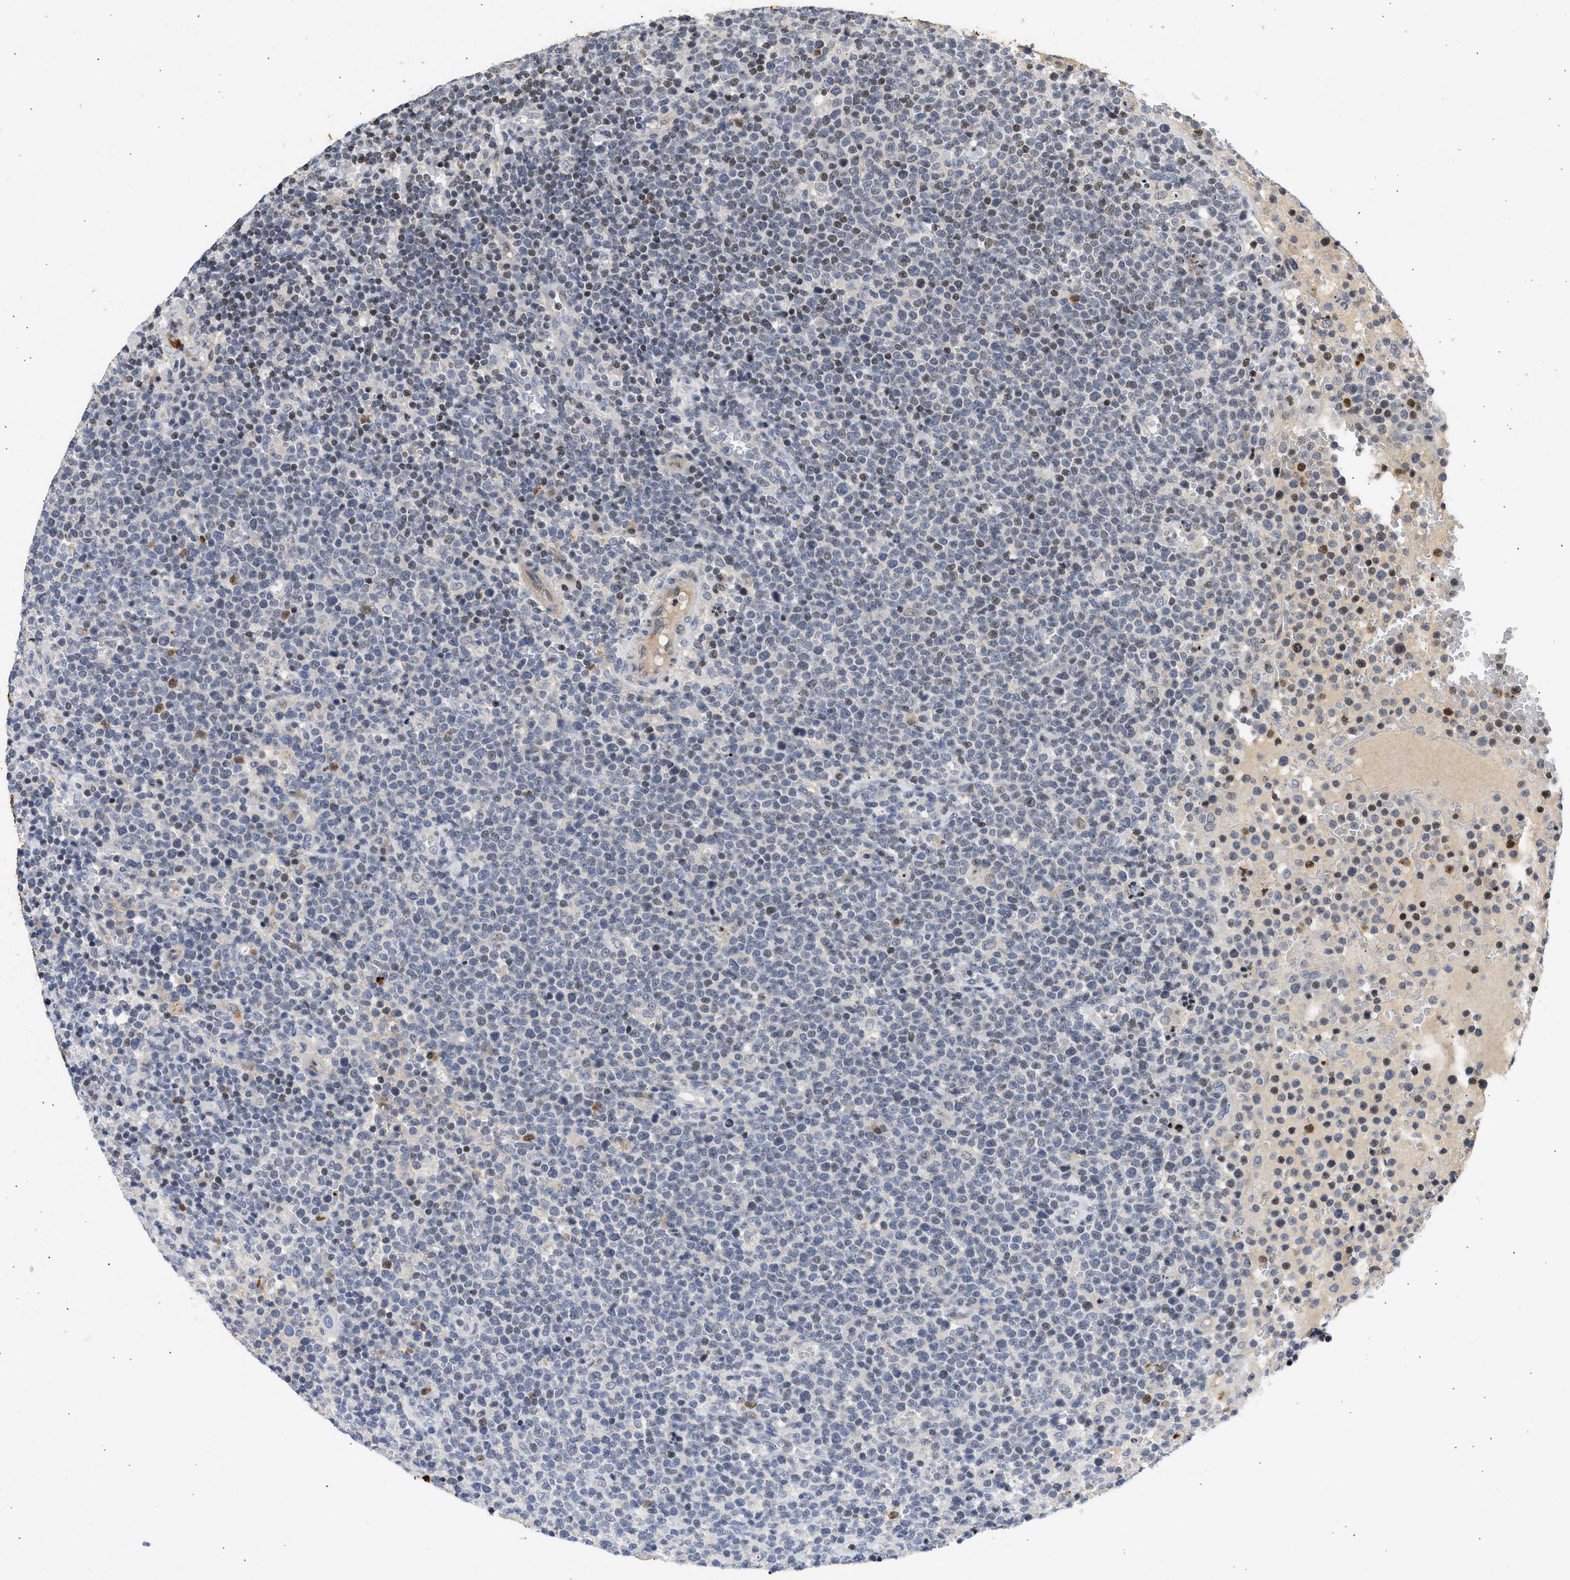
{"staining": {"intensity": "moderate", "quantity": "25%-75%", "location": "nuclear"}, "tissue": "lymphoma", "cell_type": "Tumor cells", "image_type": "cancer", "snomed": [{"axis": "morphology", "description": "Malignant lymphoma, non-Hodgkin's type, High grade"}, {"axis": "topography", "description": "Lymph node"}], "caption": "A high-resolution image shows immunohistochemistry (IHC) staining of lymphoma, which exhibits moderate nuclear expression in approximately 25%-75% of tumor cells. The protein of interest is stained brown, and the nuclei are stained in blue (DAB (3,3'-diaminobenzidine) IHC with brightfield microscopy, high magnification).", "gene": "ENSG00000142539", "patient": {"sex": "male", "age": 61}}